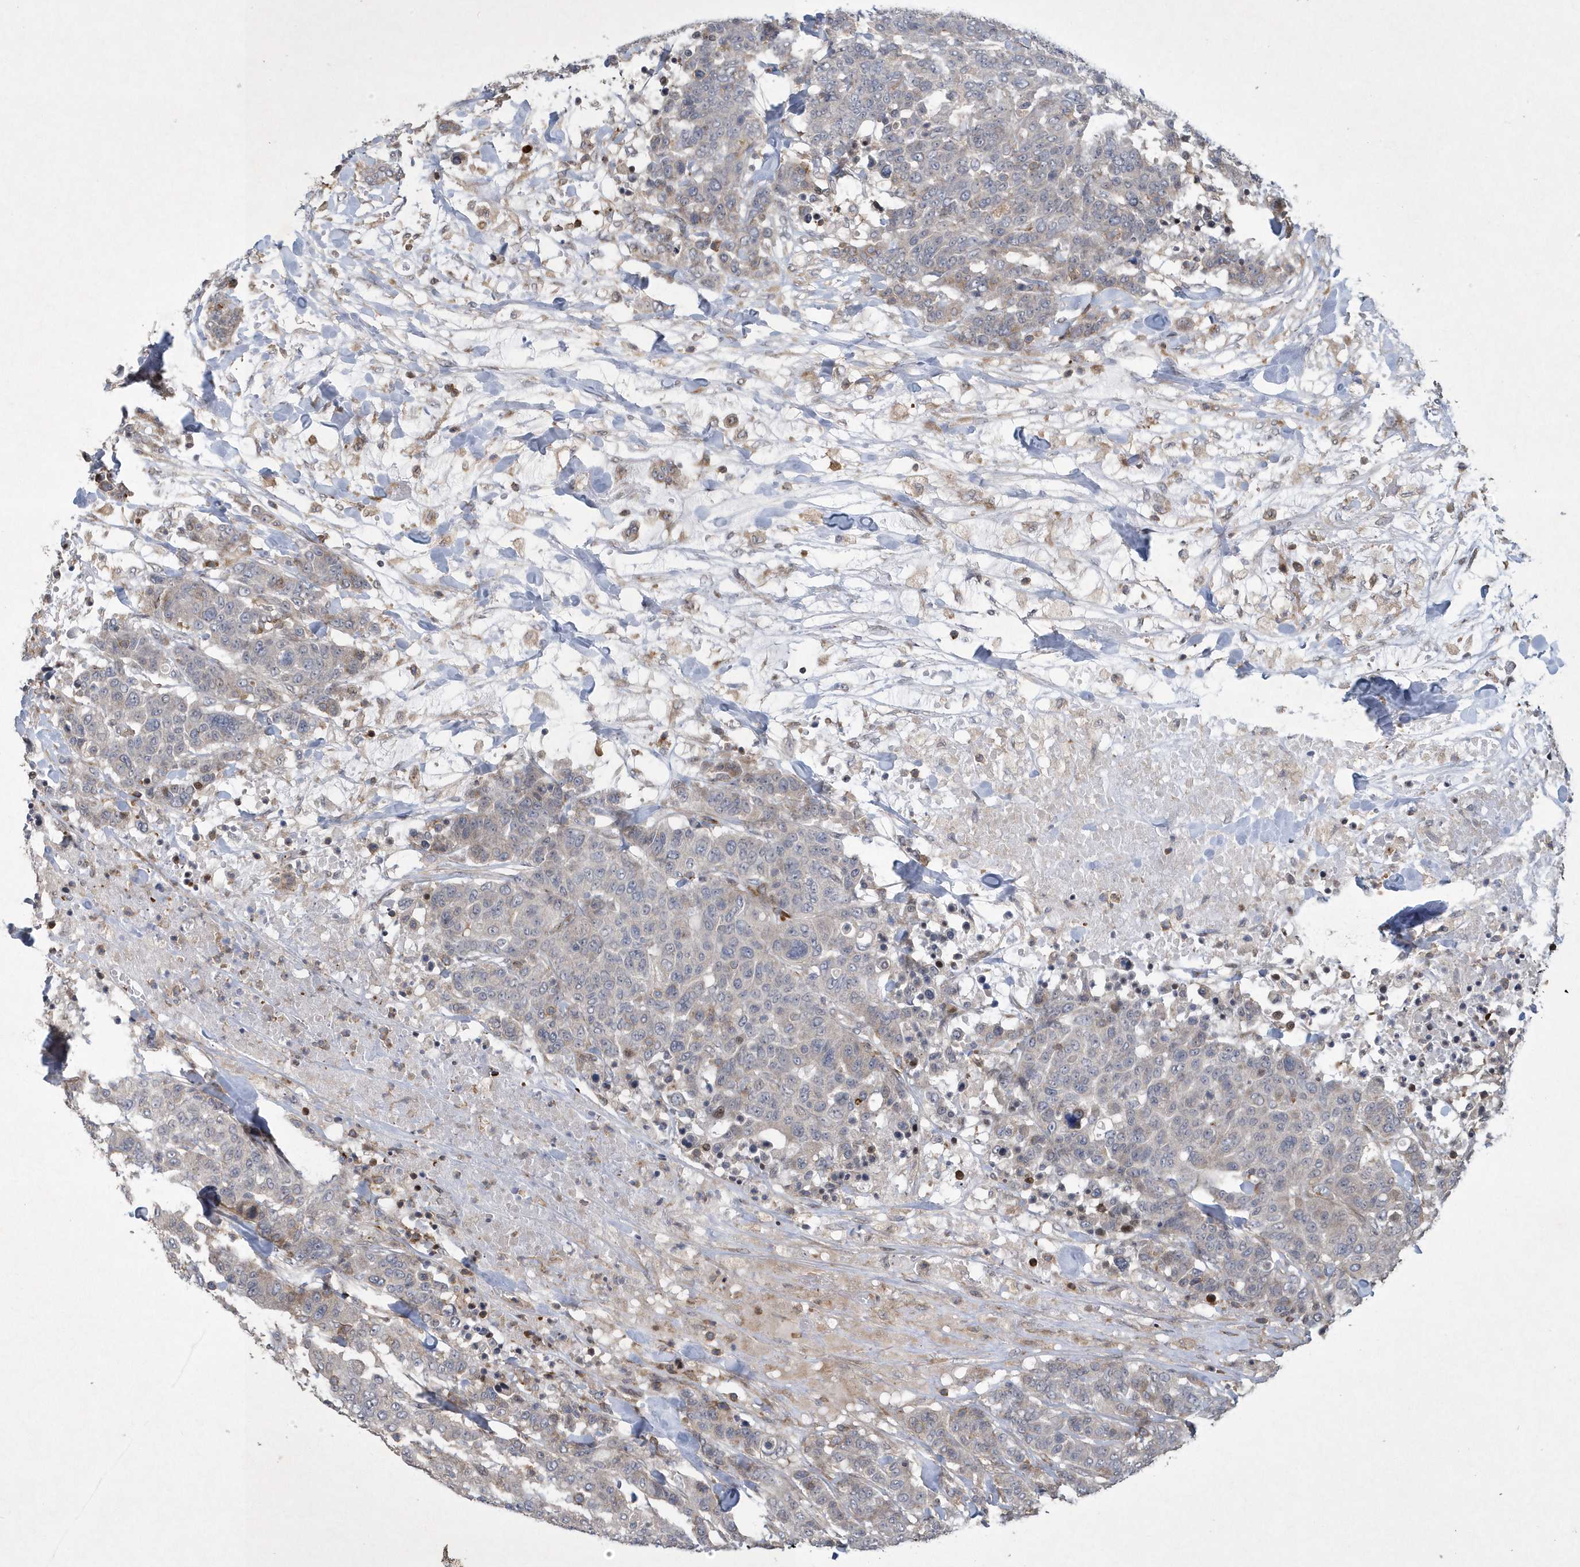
{"staining": {"intensity": "weak", "quantity": "<25%", "location": "cytoplasmic/membranous"}, "tissue": "breast cancer", "cell_type": "Tumor cells", "image_type": "cancer", "snomed": [{"axis": "morphology", "description": "Duct carcinoma"}, {"axis": "topography", "description": "Breast"}], "caption": "A photomicrograph of human invasive ductal carcinoma (breast) is negative for staining in tumor cells.", "gene": "N4BP2", "patient": {"sex": "female", "age": 37}}